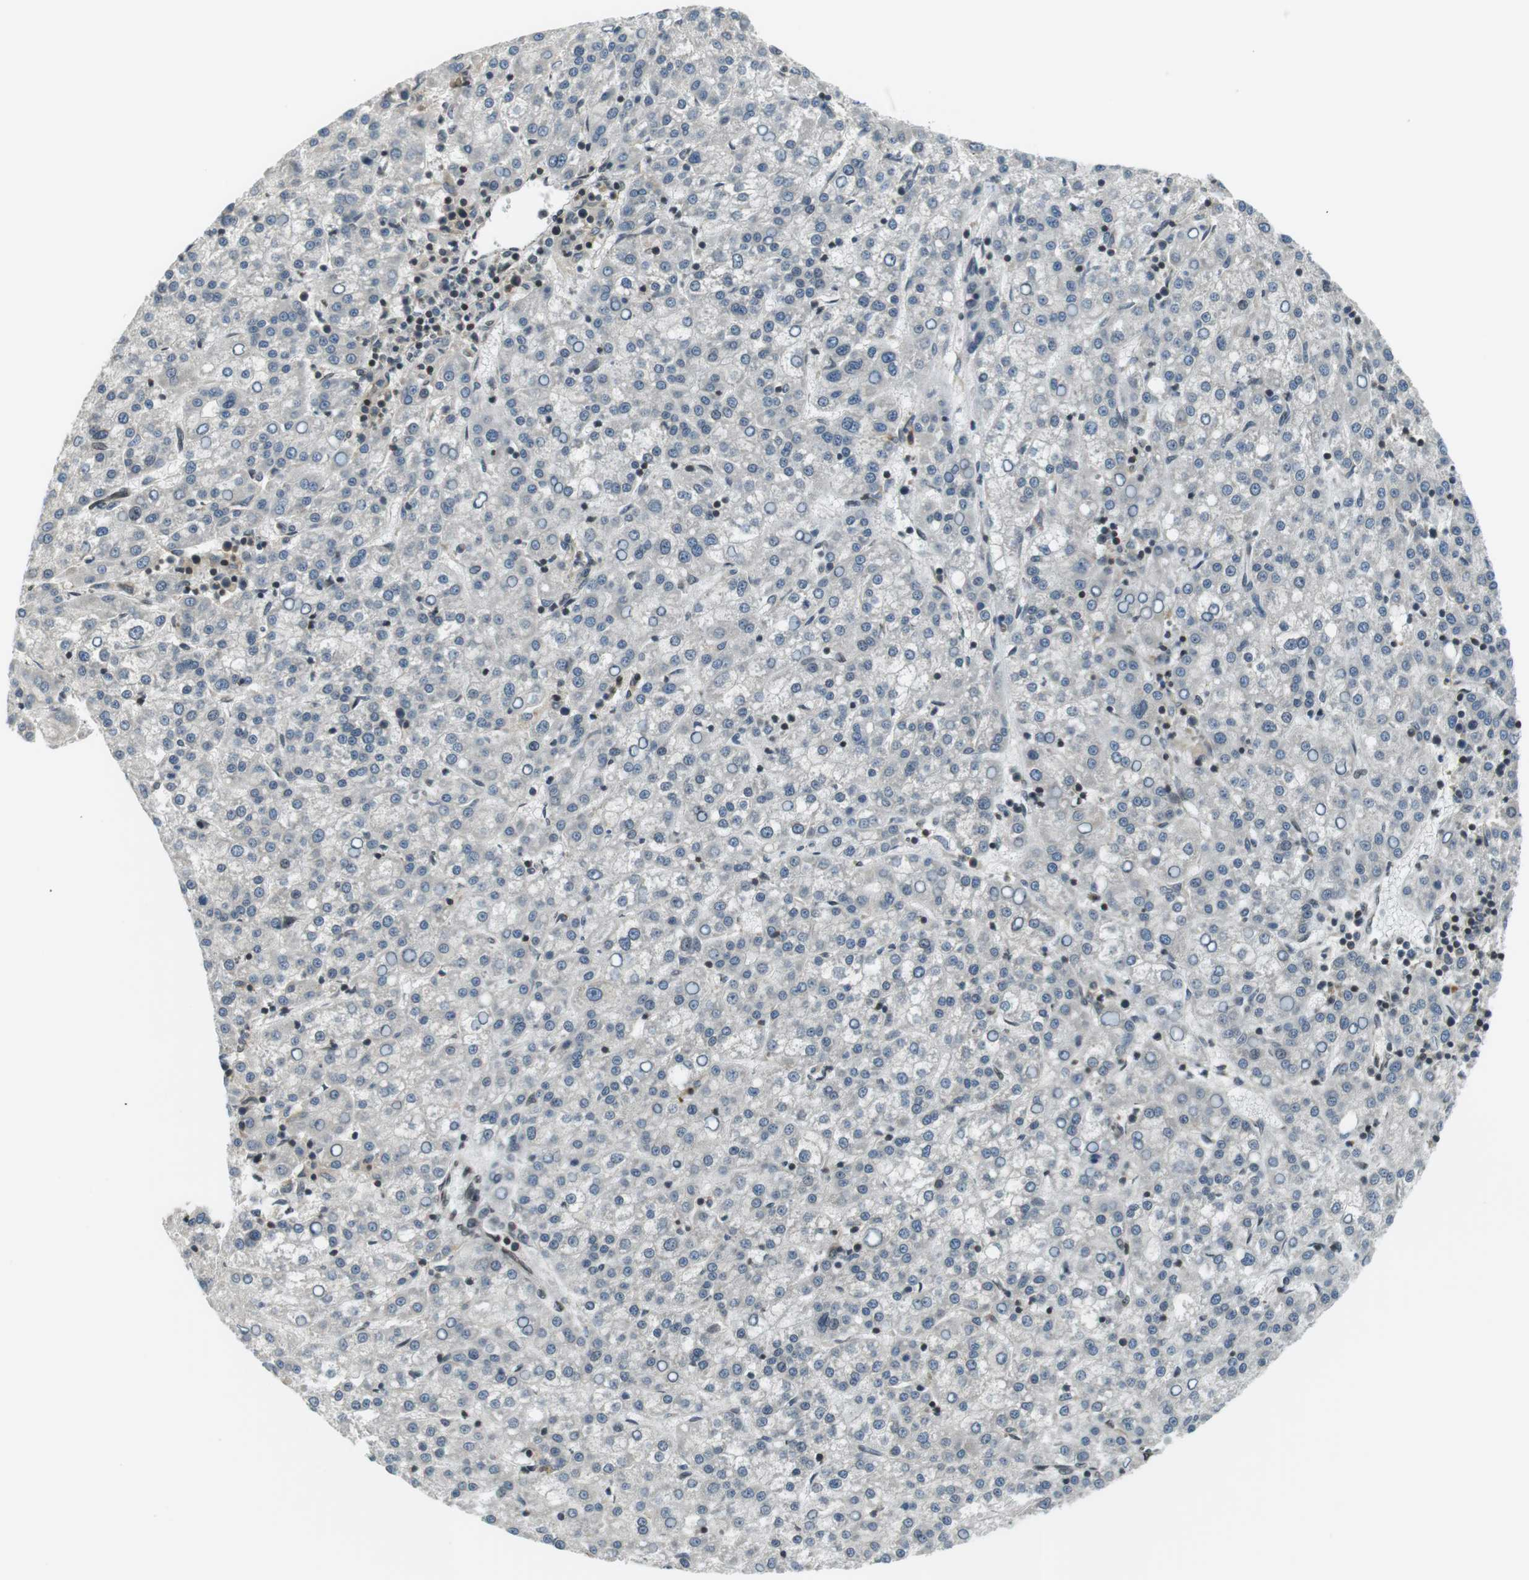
{"staining": {"intensity": "negative", "quantity": "none", "location": "none"}, "tissue": "liver cancer", "cell_type": "Tumor cells", "image_type": "cancer", "snomed": [{"axis": "morphology", "description": "Carcinoma, Hepatocellular, NOS"}, {"axis": "topography", "description": "Liver"}], "caption": "The histopathology image demonstrates no staining of tumor cells in liver cancer (hepatocellular carcinoma).", "gene": "TMX4", "patient": {"sex": "female", "age": 58}}